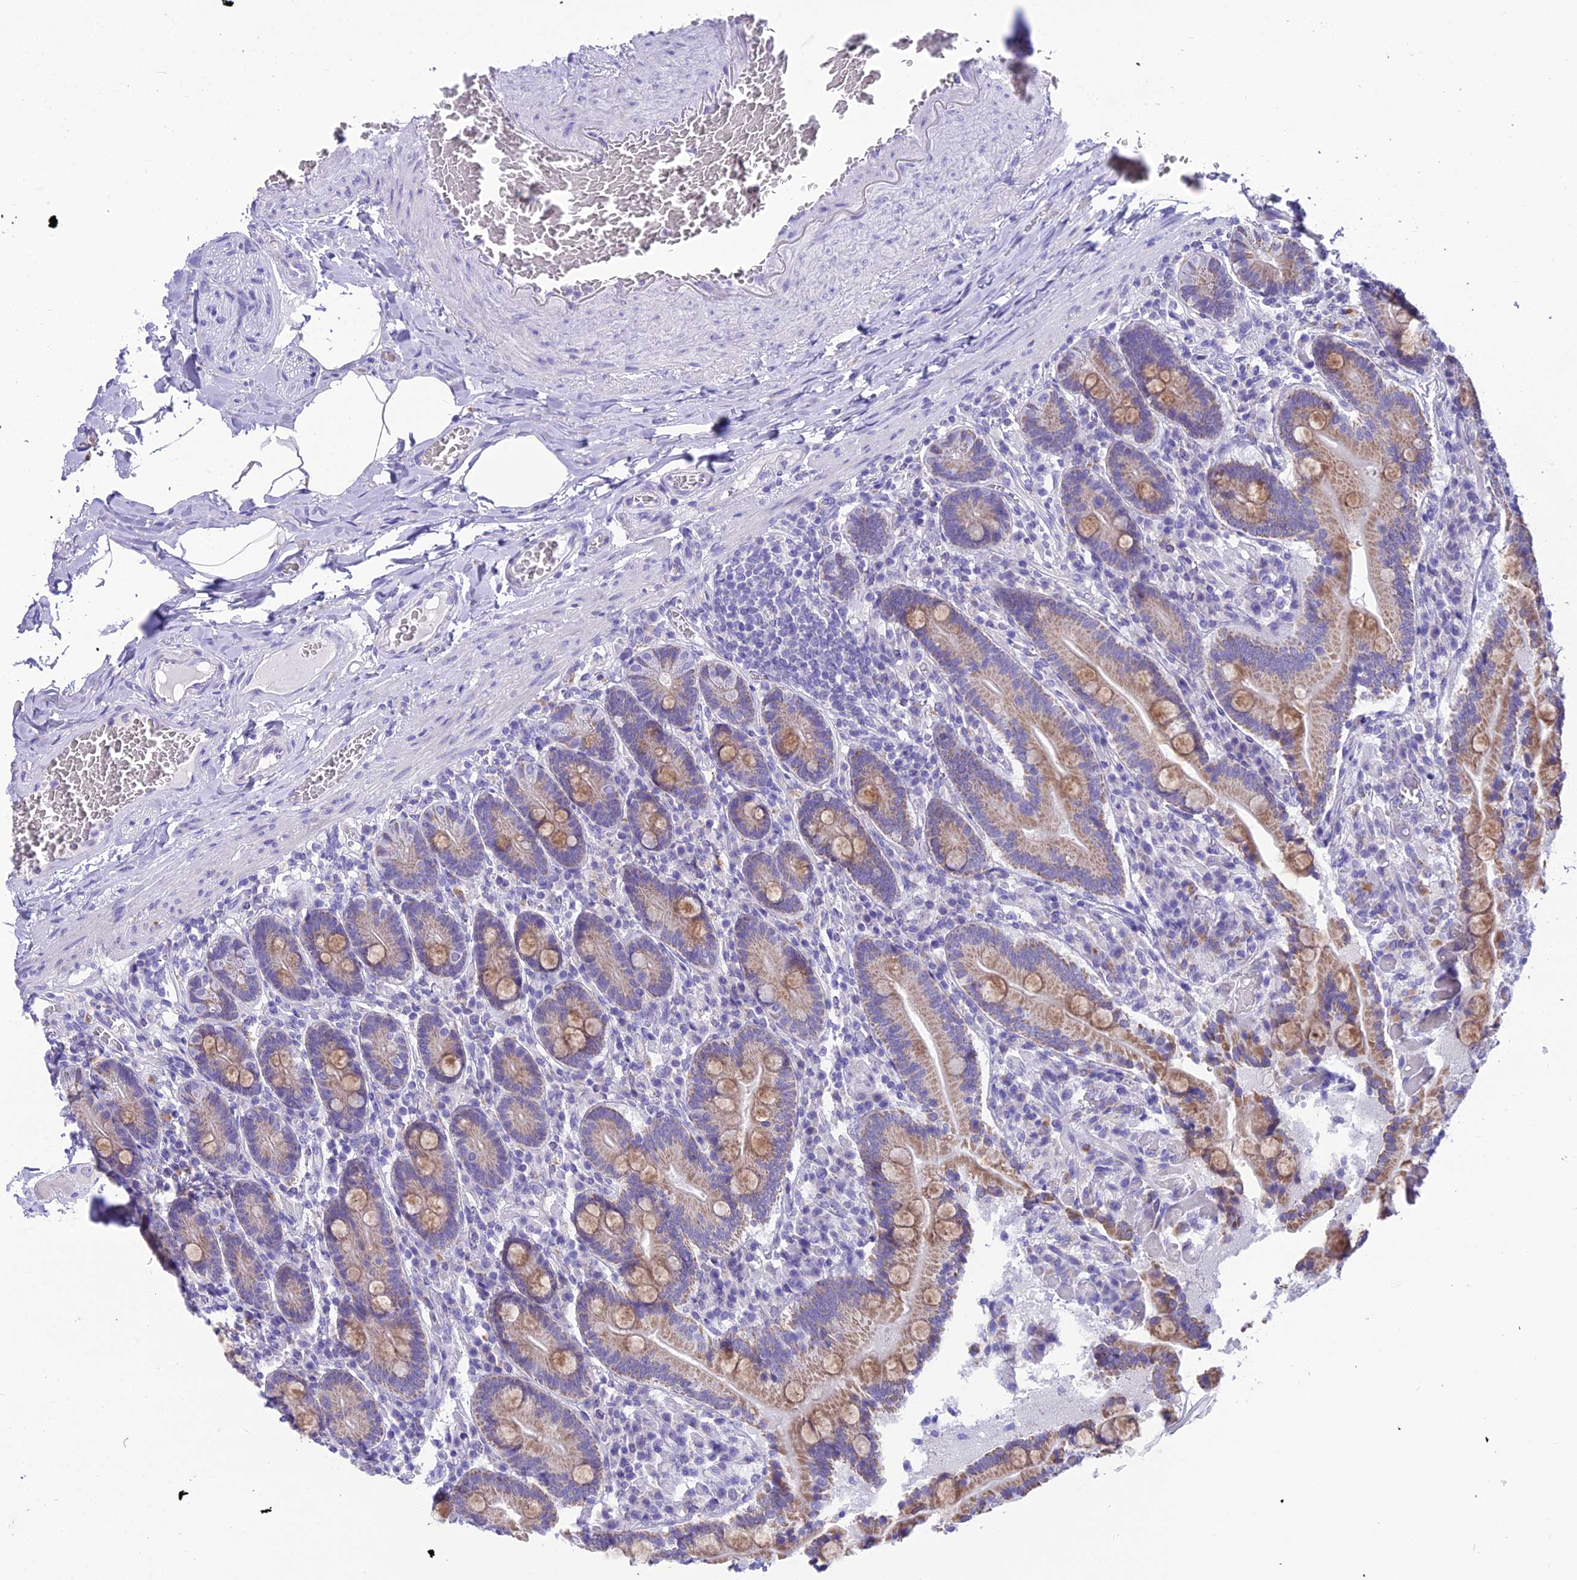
{"staining": {"intensity": "moderate", "quantity": "25%-75%", "location": "cytoplasmic/membranous"}, "tissue": "duodenum", "cell_type": "Glandular cells", "image_type": "normal", "snomed": [{"axis": "morphology", "description": "Normal tissue, NOS"}, {"axis": "topography", "description": "Duodenum"}], "caption": "IHC (DAB (3,3'-diaminobenzidine)) staining of unremarkable human duodenum reveals moderate cytoplasmic/membranous protein positivity in approximately 25%-75% of glandular cells.", "gene": "MIIP", "patient": {"sex": "female", "age": 62}}